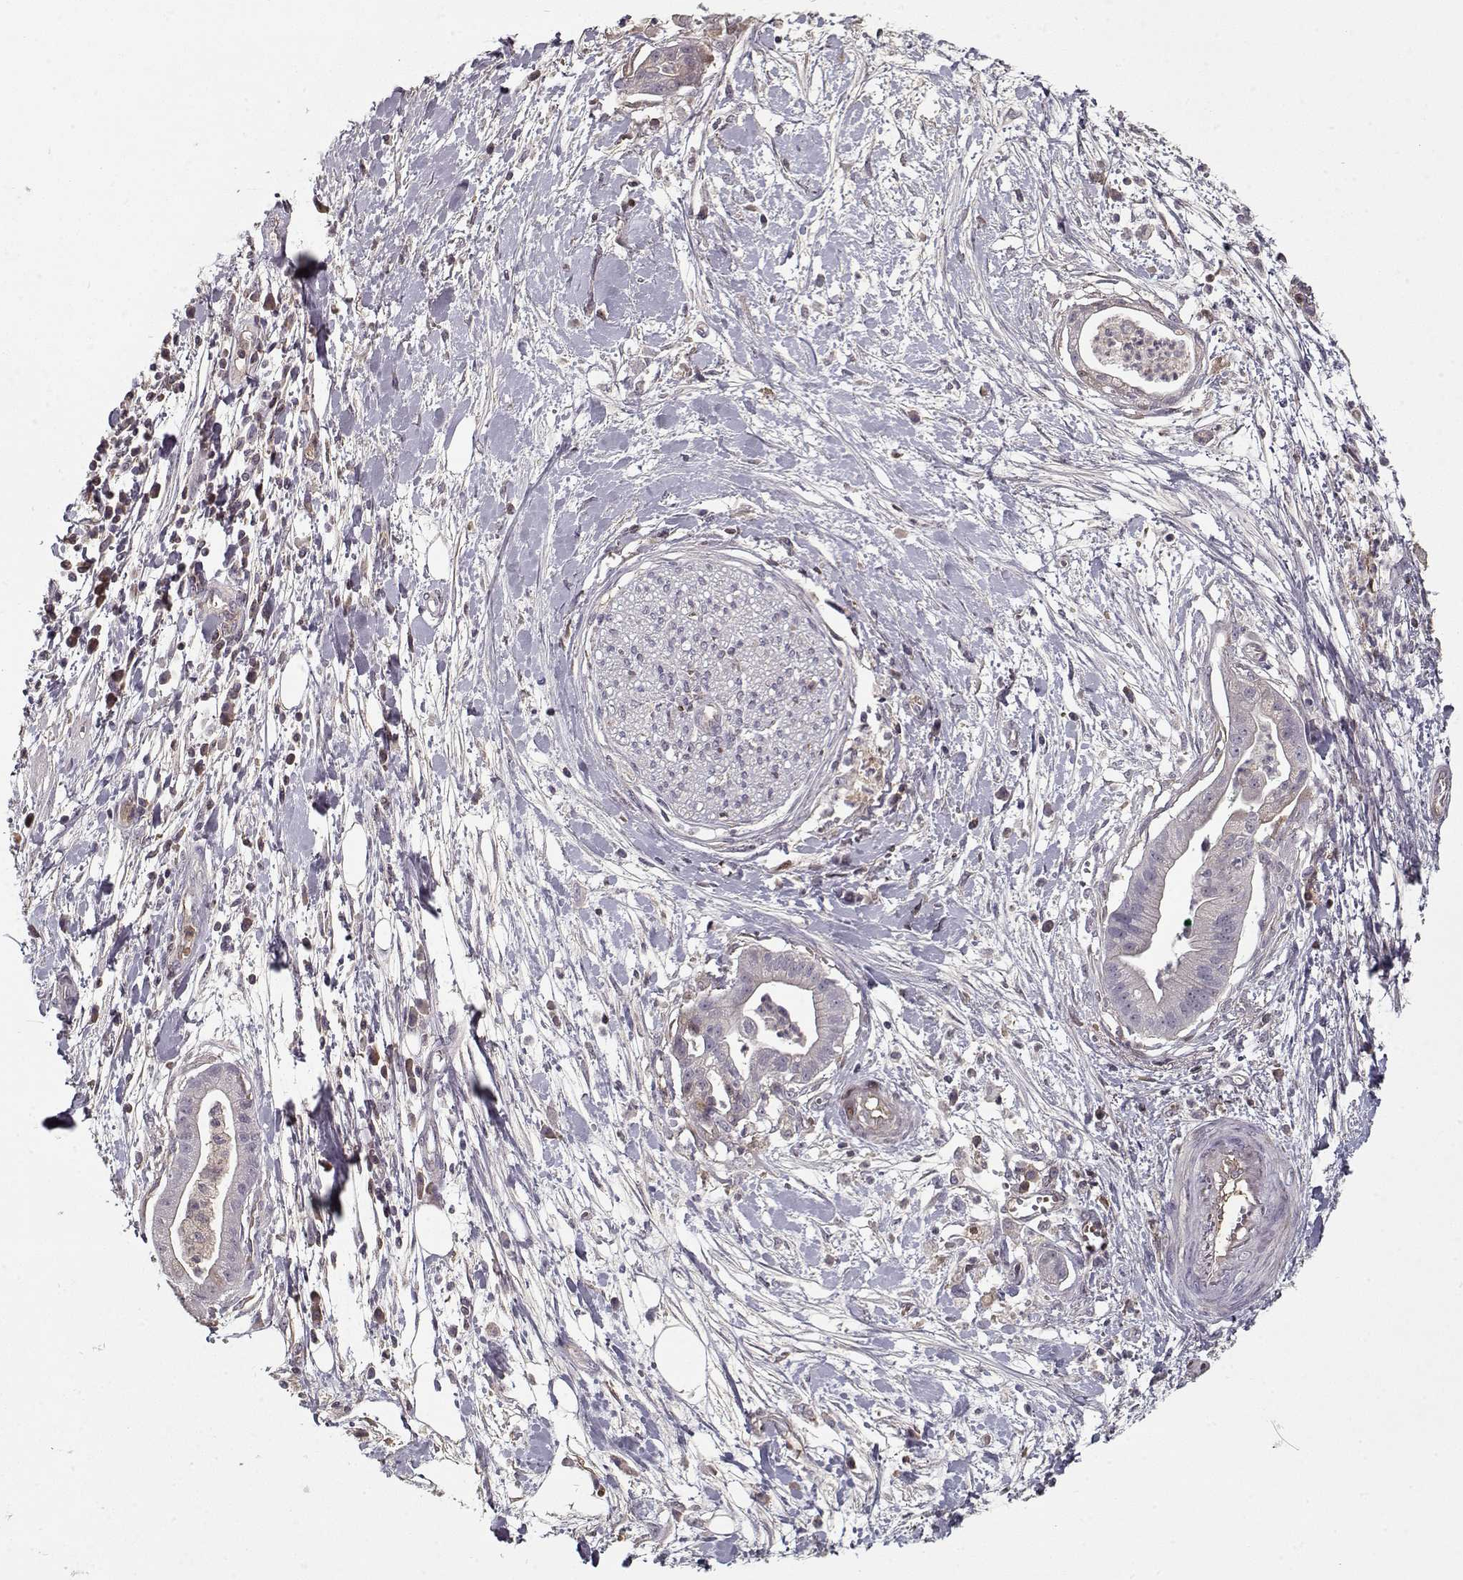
{"staining": {"intensity": "weak", "quantity": "<25%", "location": "cytoplasmic/membranous"}, "tissue": "pancreatic cancer", "cell_type": "Tumor cells", "image_type": "cancer", "snomed": [{"axis": "morphology", "description": "Normal tissue, NOS"}, {"axis": "morphology", "description": "Adenocarcinoma, NOS"}, {"axis": "topography", "description": "Lymph node"}, {"axis": "topography", "description": "Pancreas"}], "caption": "Immunohistochemistry micrograph of human pancreatic cancer (adenocarcinoma) stained for a protein (brown), which shows no expression in tumor cells.", "gene": "AFM", "patient": {"sex": "female", "age": 58}}